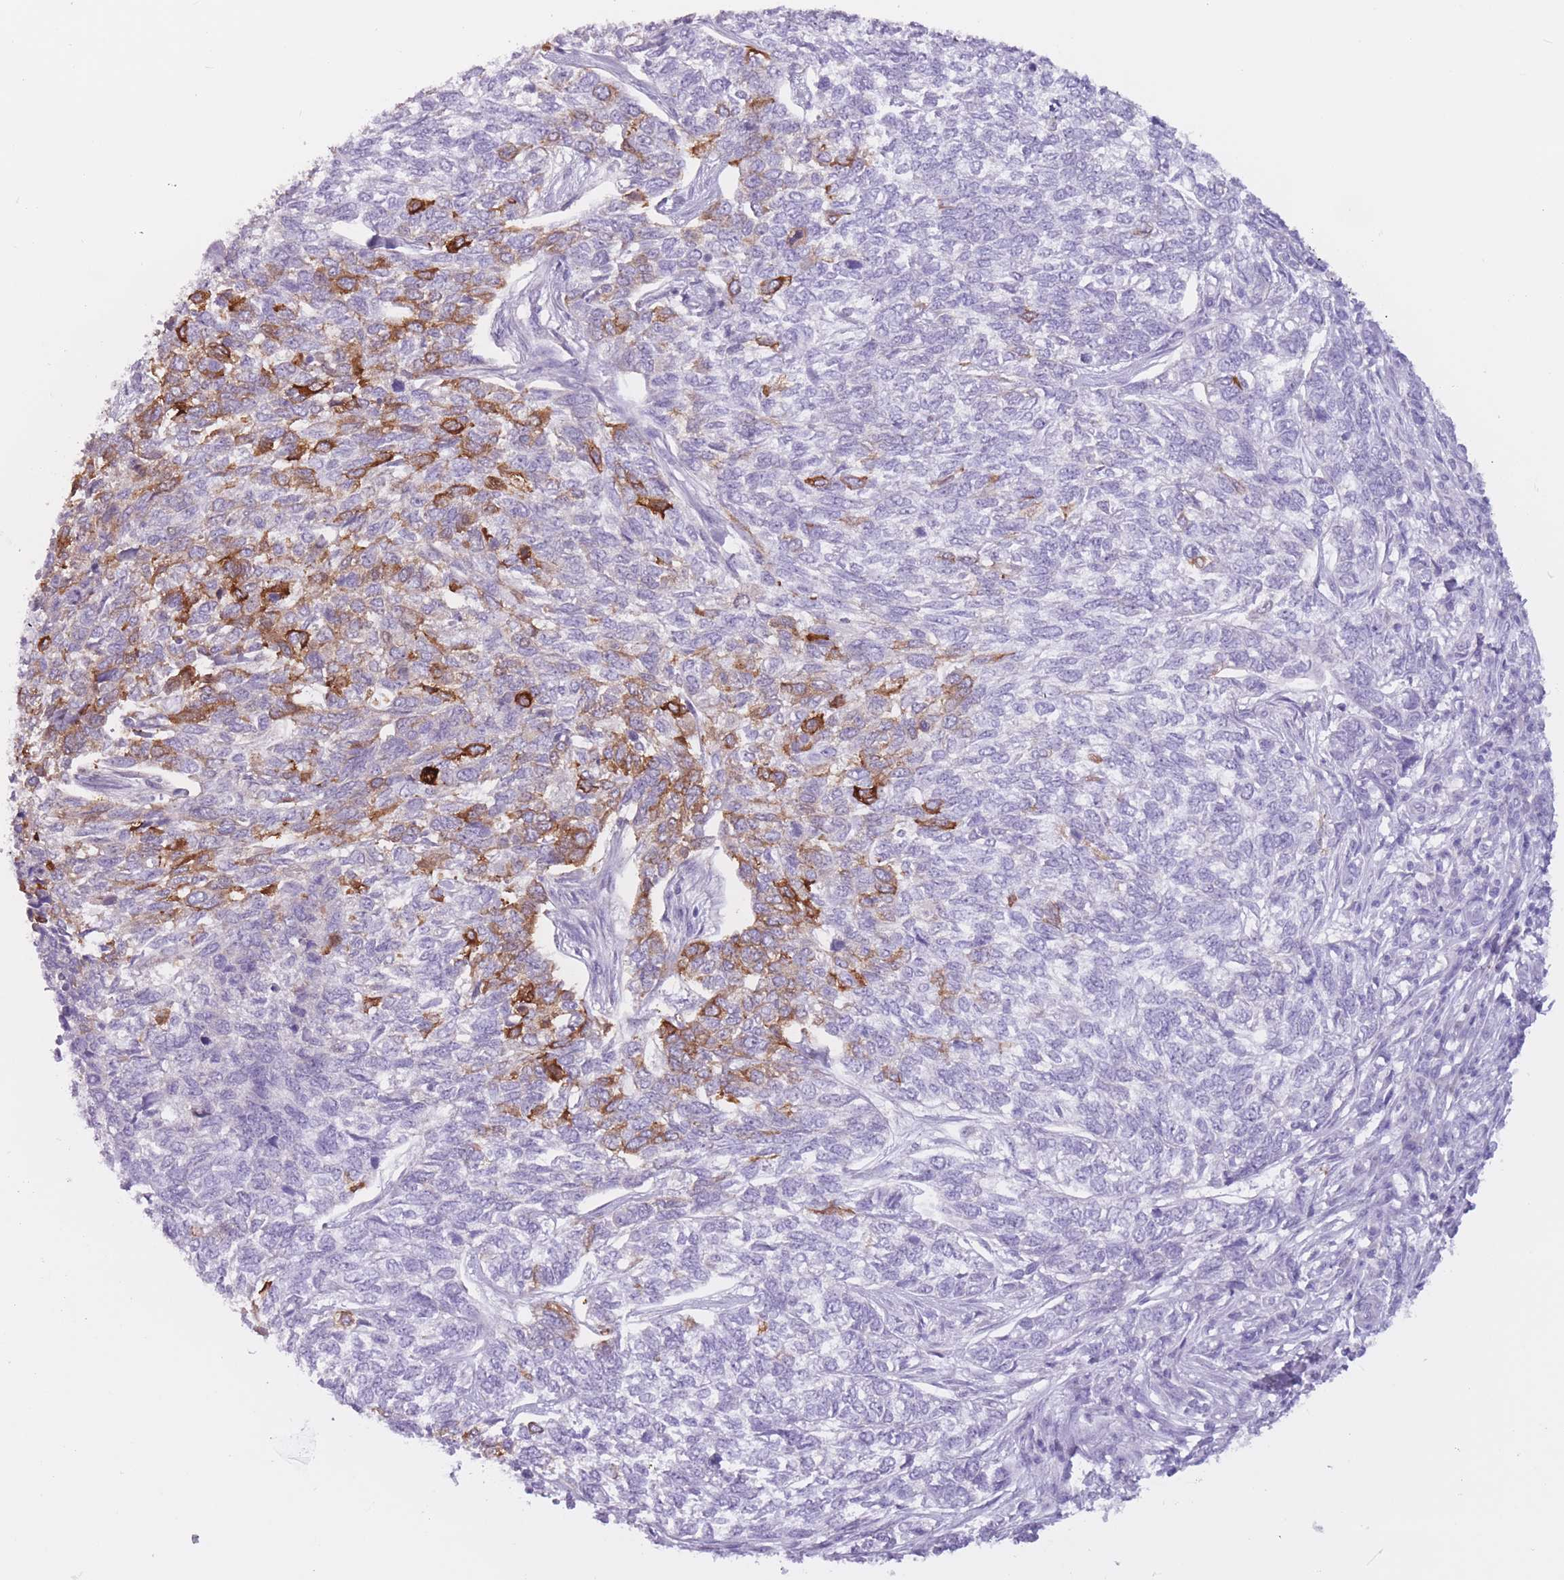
{"staining": {"intensity": "strong", "quantity": "<25%", "location": "cytoplasmic/membranous"}, "tissue": "skin cancer", "cell_type": "Tumor cells", "image_type": "cancer", "snomed": [{"axis": "morphology", "description": "Basal cell carcinoma"}, {"axis": "topography", "description": "Skin"}], "caption": "Basal cell carcinoma (skin) was stained to show a protein in brown. There is medium levels of strong cytoplasmic/membranous expression in approximately <25% of tumor cells.", "gene": "PNMA3", "patient": {"sex": "female", "age": 65}}